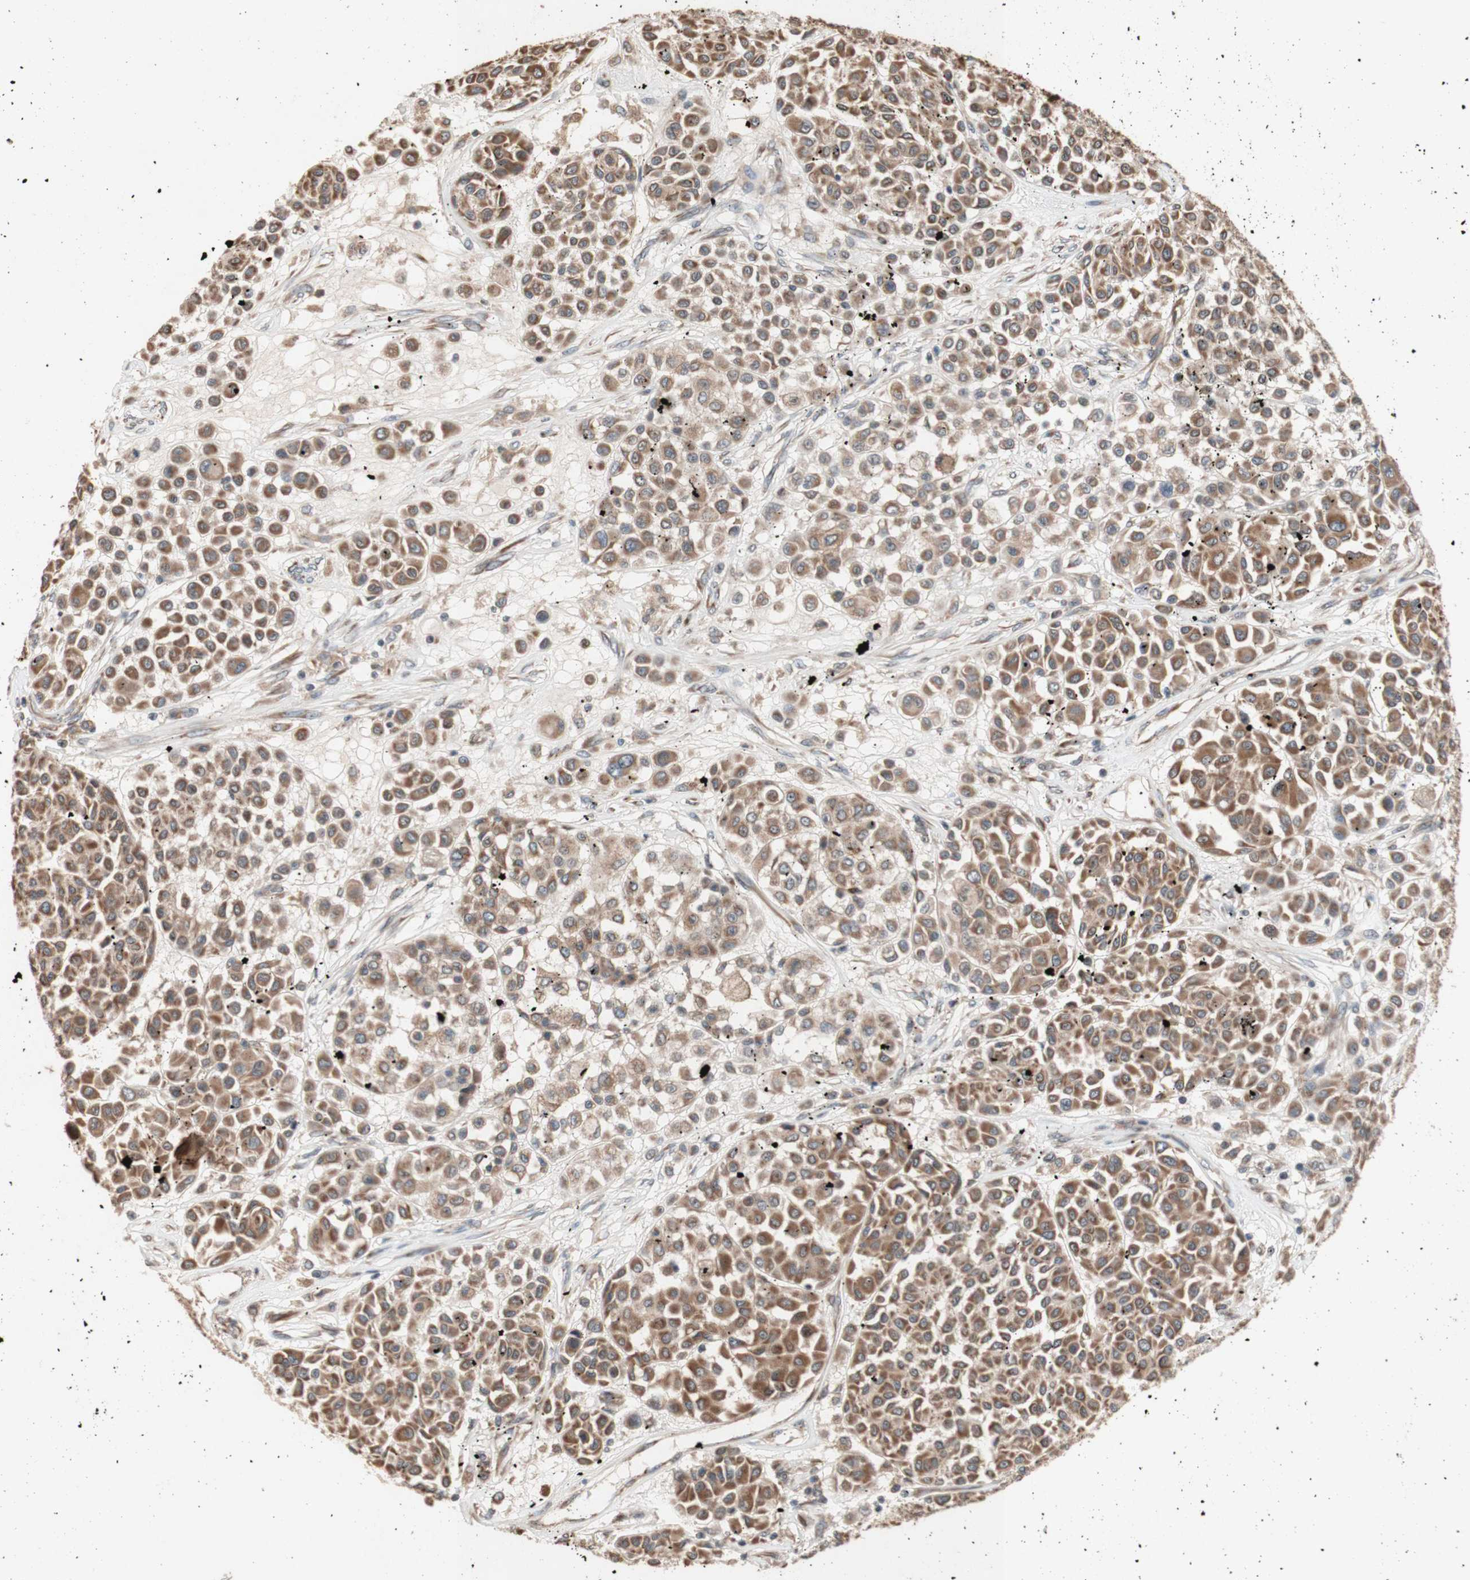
{"staining": {"intensity": "moderate", "quantity": ">75%", "location": "cytoplasmic/membranous"}, "tissue": "melanoma", "cell_type": "Tumor cells", "image_type": "cancer", "snomed": [{"axis": "morphology", "description": "Malignant melanoma, Metastatic site"}, {"axis": "topography", "description": "Soft tissue"}], "caption": "Immunohistochemical staining of malignant melanoma (metastatic site) displays moderate cytoplasmic/membranous protein positivity in approximately >75% of tumor cells. The staining was performed using DAB to visualize the protein expression in brown, while the nuclei were stained in blue with hematoxylin (Magnification: 20x).", "gene": "DDOST", "patient": {"sex": "male", "age": 41}}